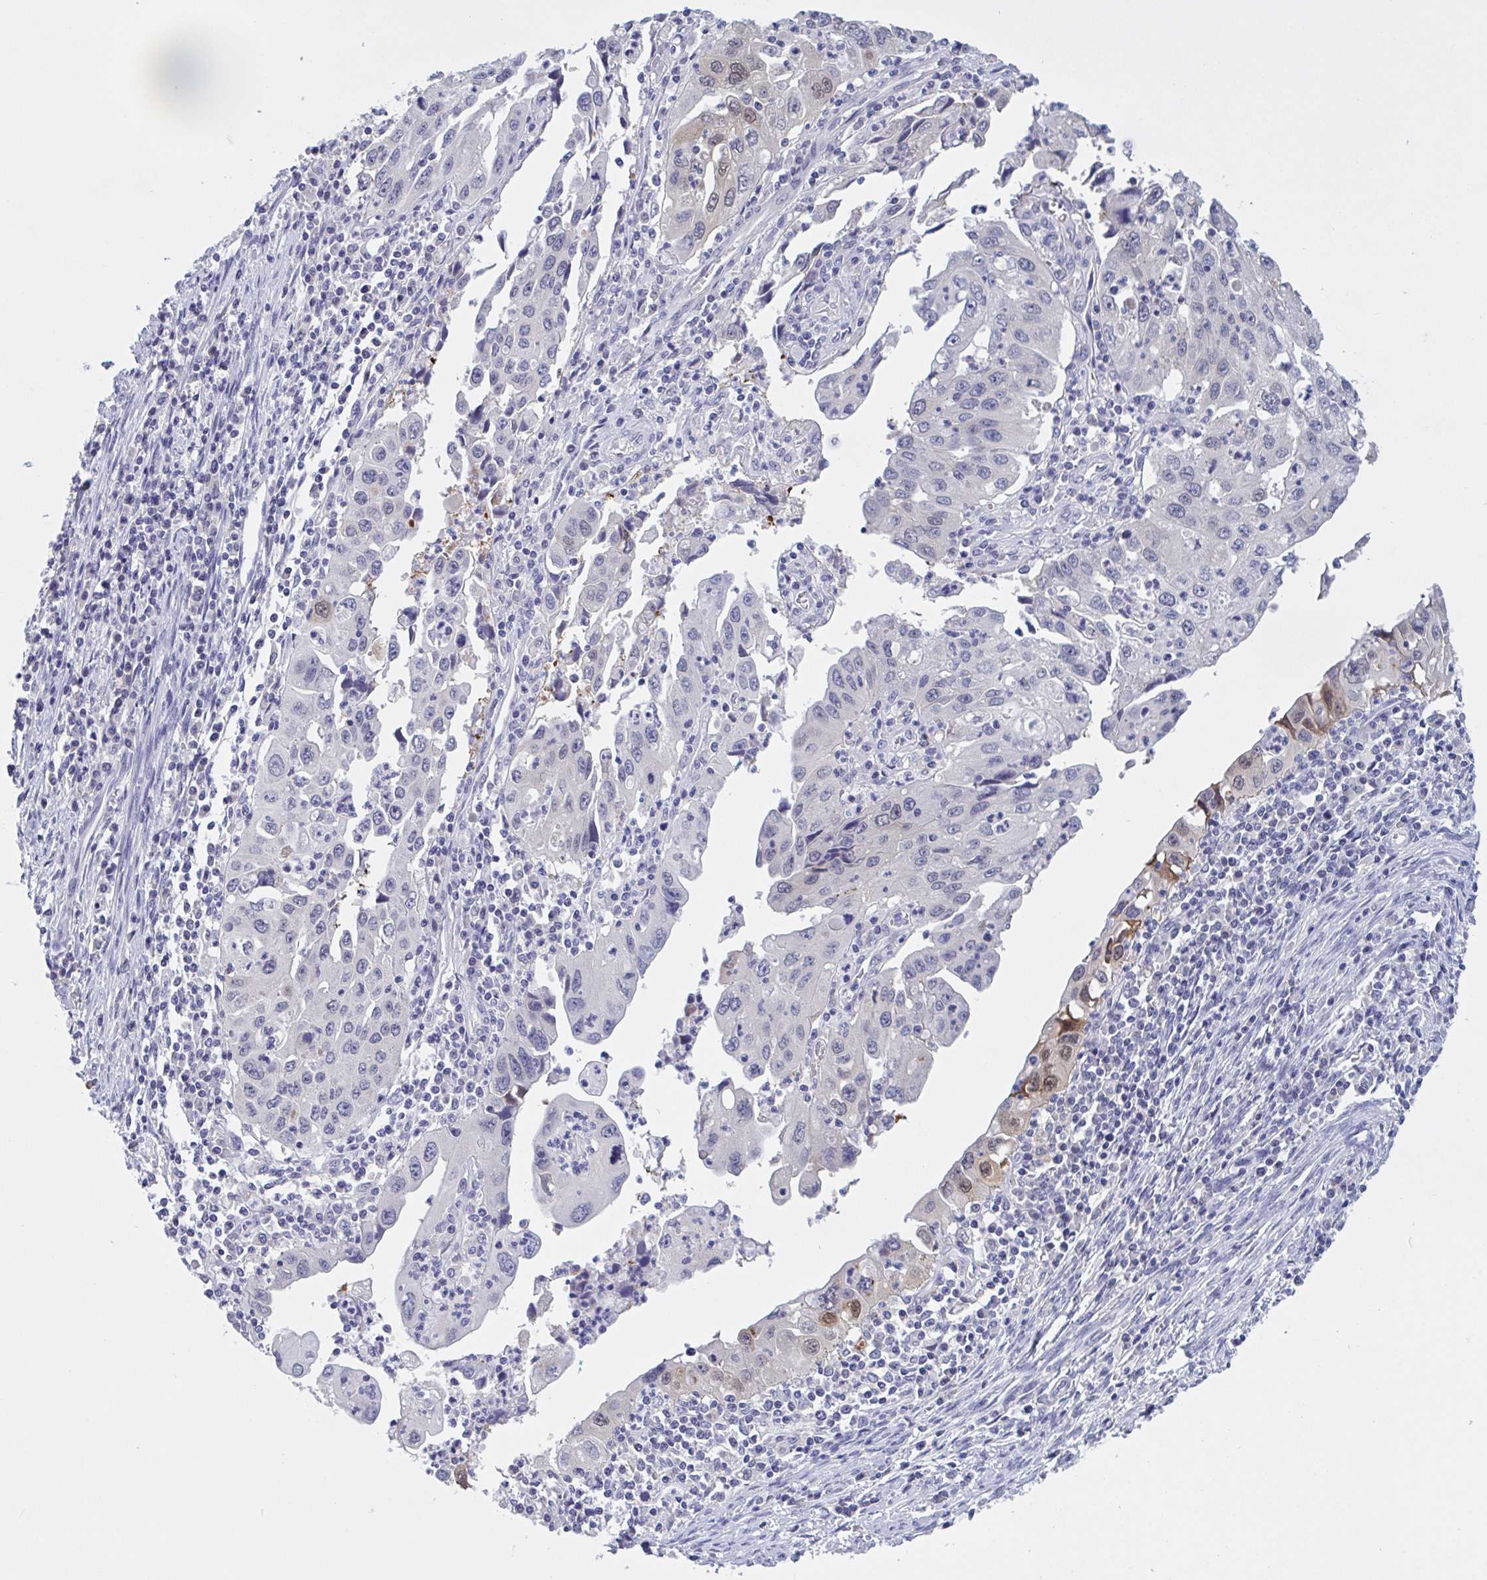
{"staining": {"intensity": "negative", "quantity": "none", "location": "none"}, "tissue": "endometrial cancer", "cell_type": "Tumor cells", "image_type": "cancer", "snomed": [{"axis": "morphology", "description": "Adenocarcinoma, NOS"}, {"axis": "topography", "description": "Uterus"}], "caption": "Endometrial cancer was stained to show a protein in brown. There is no significant staining in tumor cells.", "gene": "SERPINB13", "patient": {"sex": "female", "age": 62}}